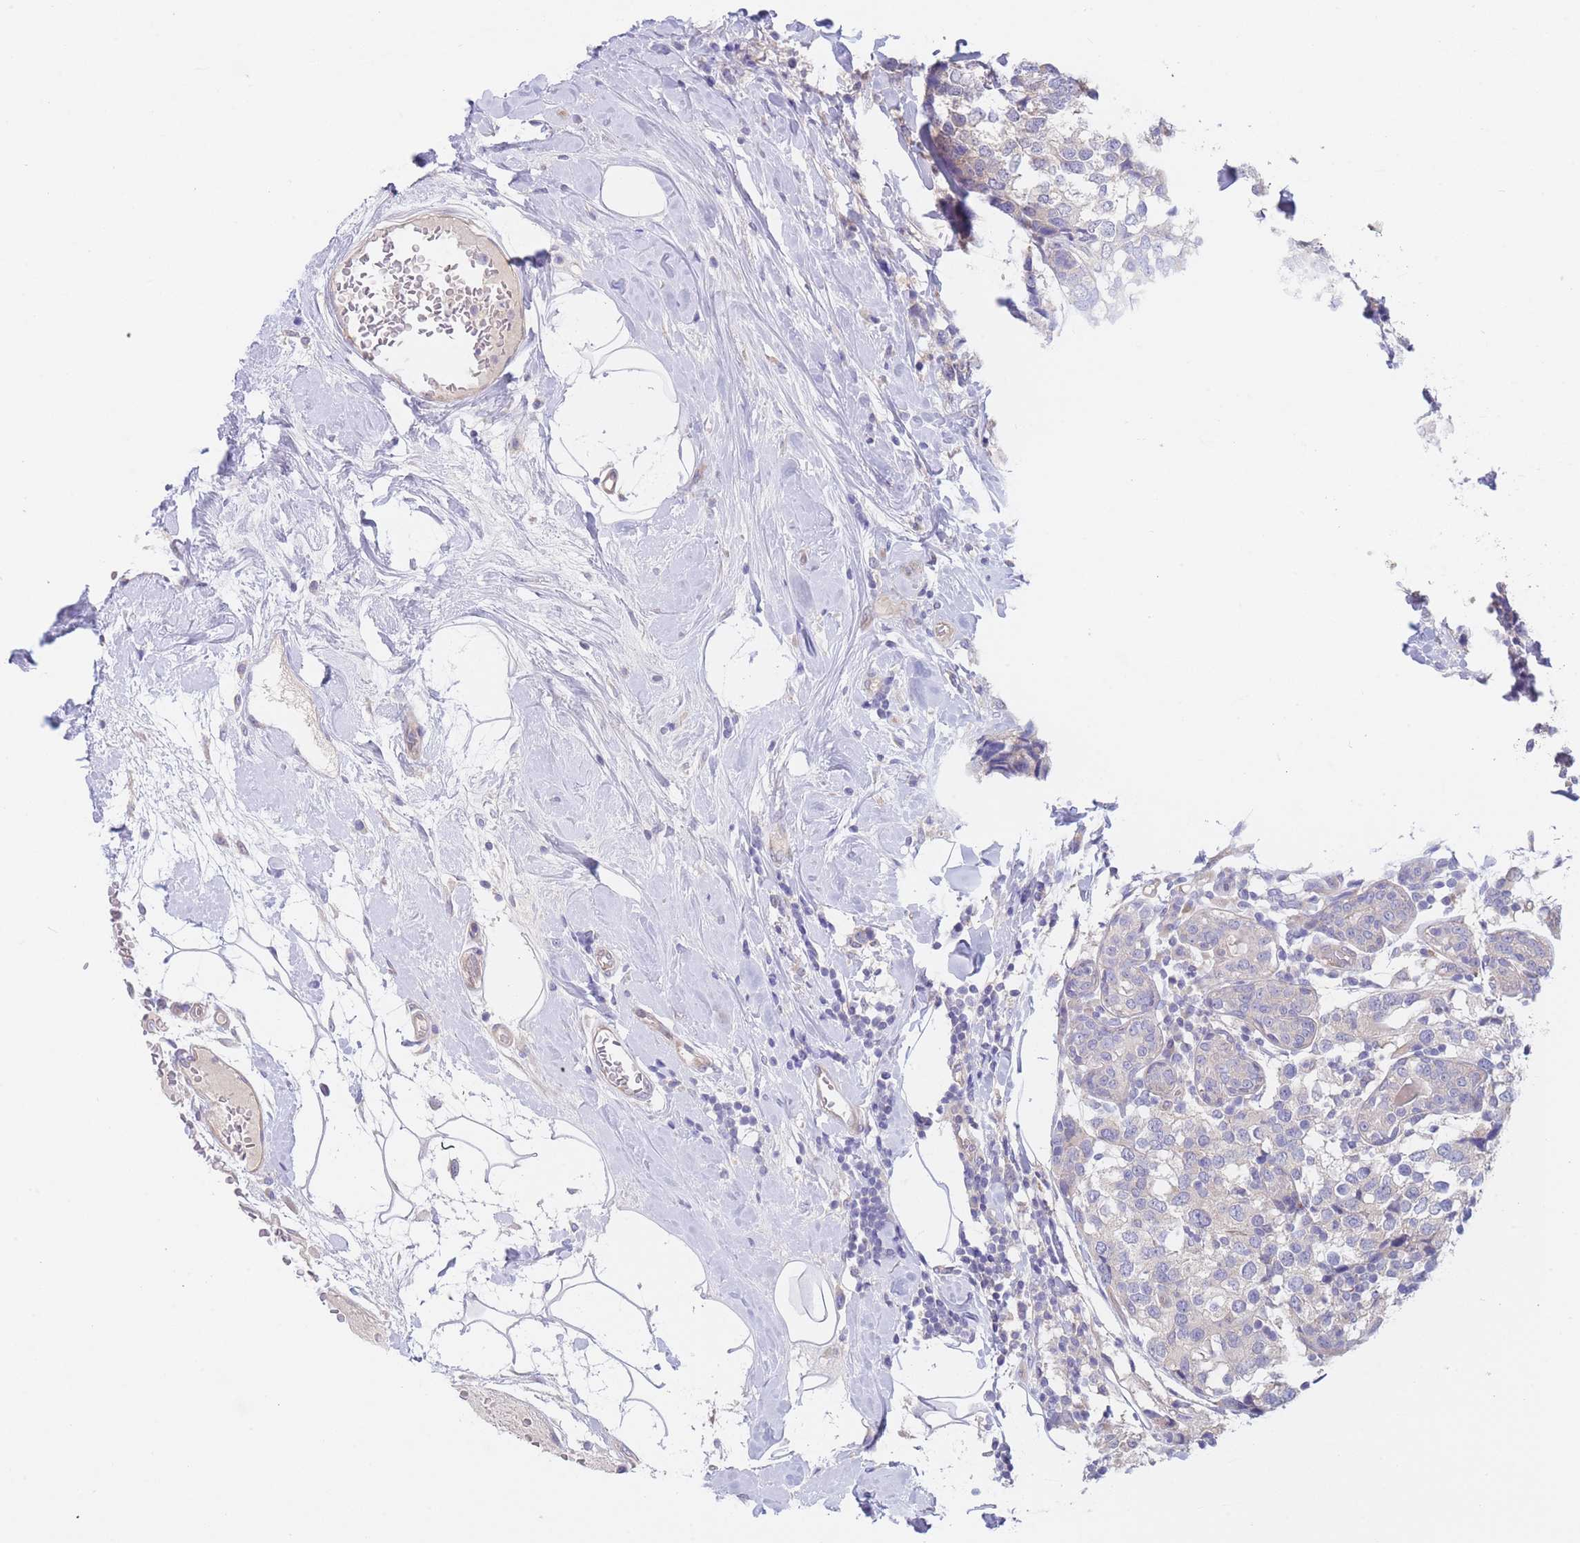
{"staining": {"intensity": "negative", "quantity": "none", "location": "none"}, "tissue": "breast cancer", "cell_type": "Tumor cells", "image_type": "cancer", "snomed": [{"axis": "morphology", "description": "Lobular carcinoma"}, {"axis": "topography", "description": "Breast"}], "caption": "Histopathology image shows no significant protein staining in tumor cells of lobular carcinoma (breast).", "gene": "ZNF281", "patient": {"sex": "female", "age": 59}}